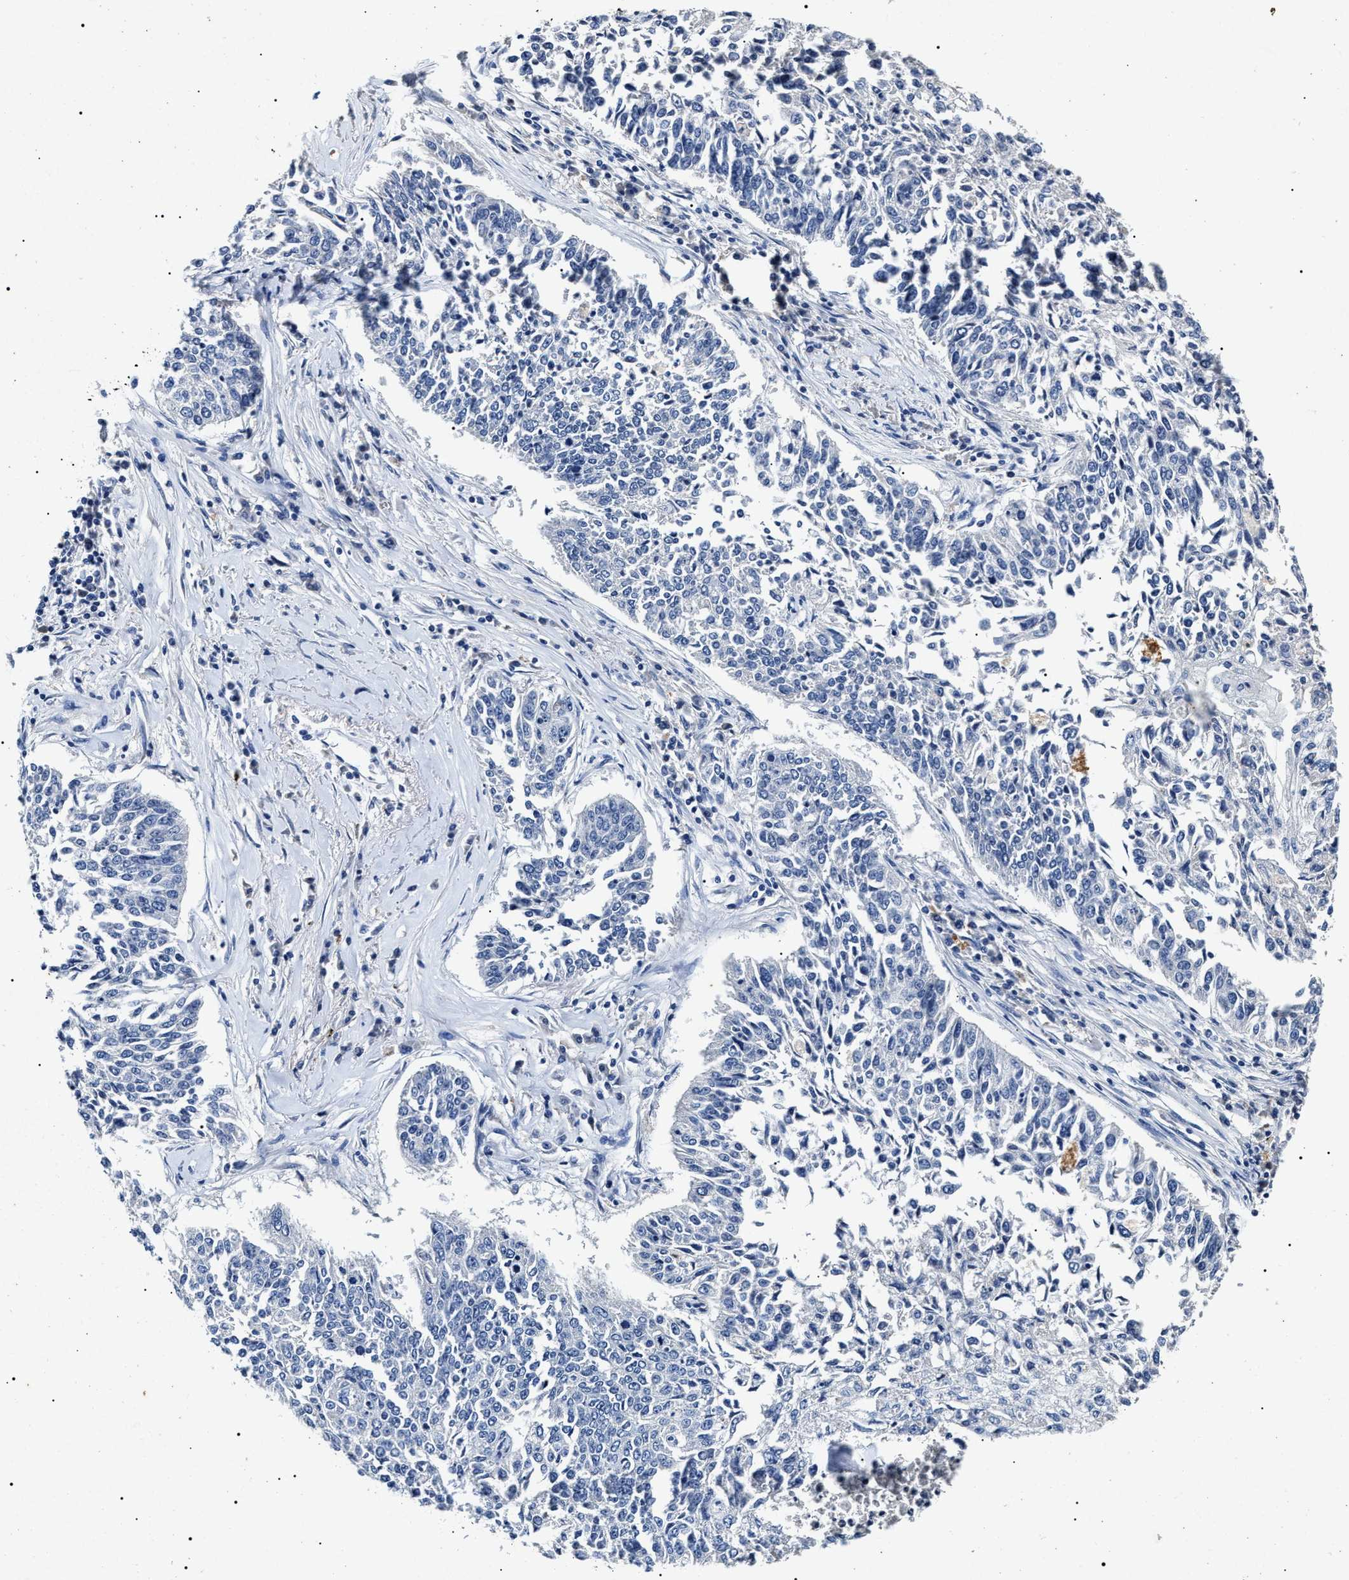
{"staining": {"intensity": "negative", "quantity": "none", "location": "none"}, "tissue": "lung cancer", "cell_type": "Tumor cells", "image_type": "cancer", "snomed": [{"axis": "morphology", "description": "Normal tissue, NOS"}, {"axis": "morphology", "description": "Squamous cell carcinoma, NOS"}, {"axis": "topography", "description": "Cartilage tissue"}, {"axis": "topography", "description": "Bronchus"}, {"axis": "topography", "description": "Lung"}], "caption": "Lung cancer was stained to show a protein in brown. There is no significant staining in tumor cells.", "gene": "LRRC8E", "patient": {"sex": "female", "age": 49}}